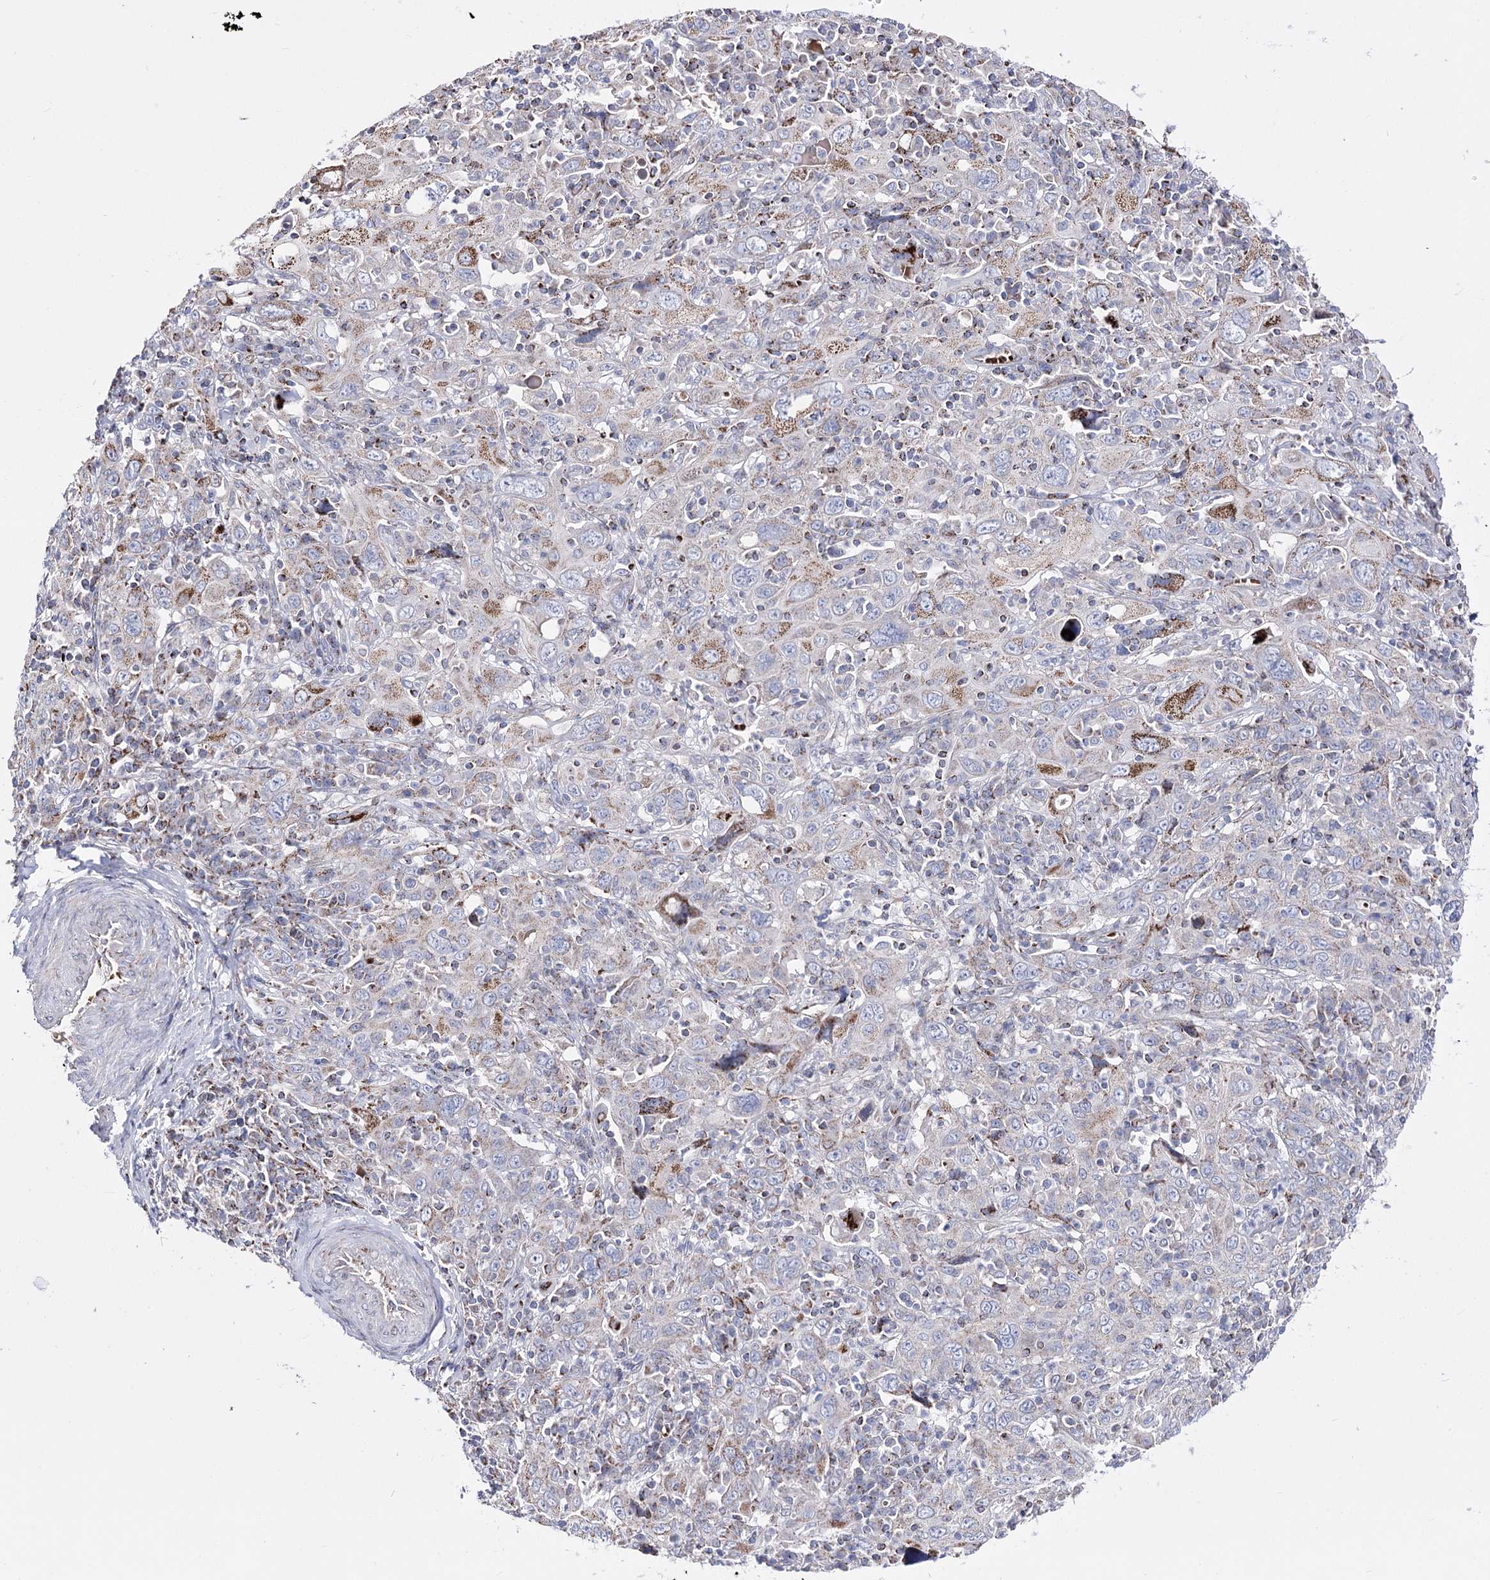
{"staining": {"intensity": "negative", "quantity": "none", "location": "none"}, "tissue": "cervical cancer", "cell_type": "Tumor cells", "image_type": "cancer", "snomed": [{"axis": "morphology", "description": "Squamous cell carcinoma, NOS"}, {"axis": "topography", "description": "Cervix"}], "caption": "Immunohistochemical staining of human cervical cancer (squamous cell carcinoma) shows no significant expression in tumor cells.", "gene": "OSBPL5", "patient": {"sex": "female", "age": 46}}